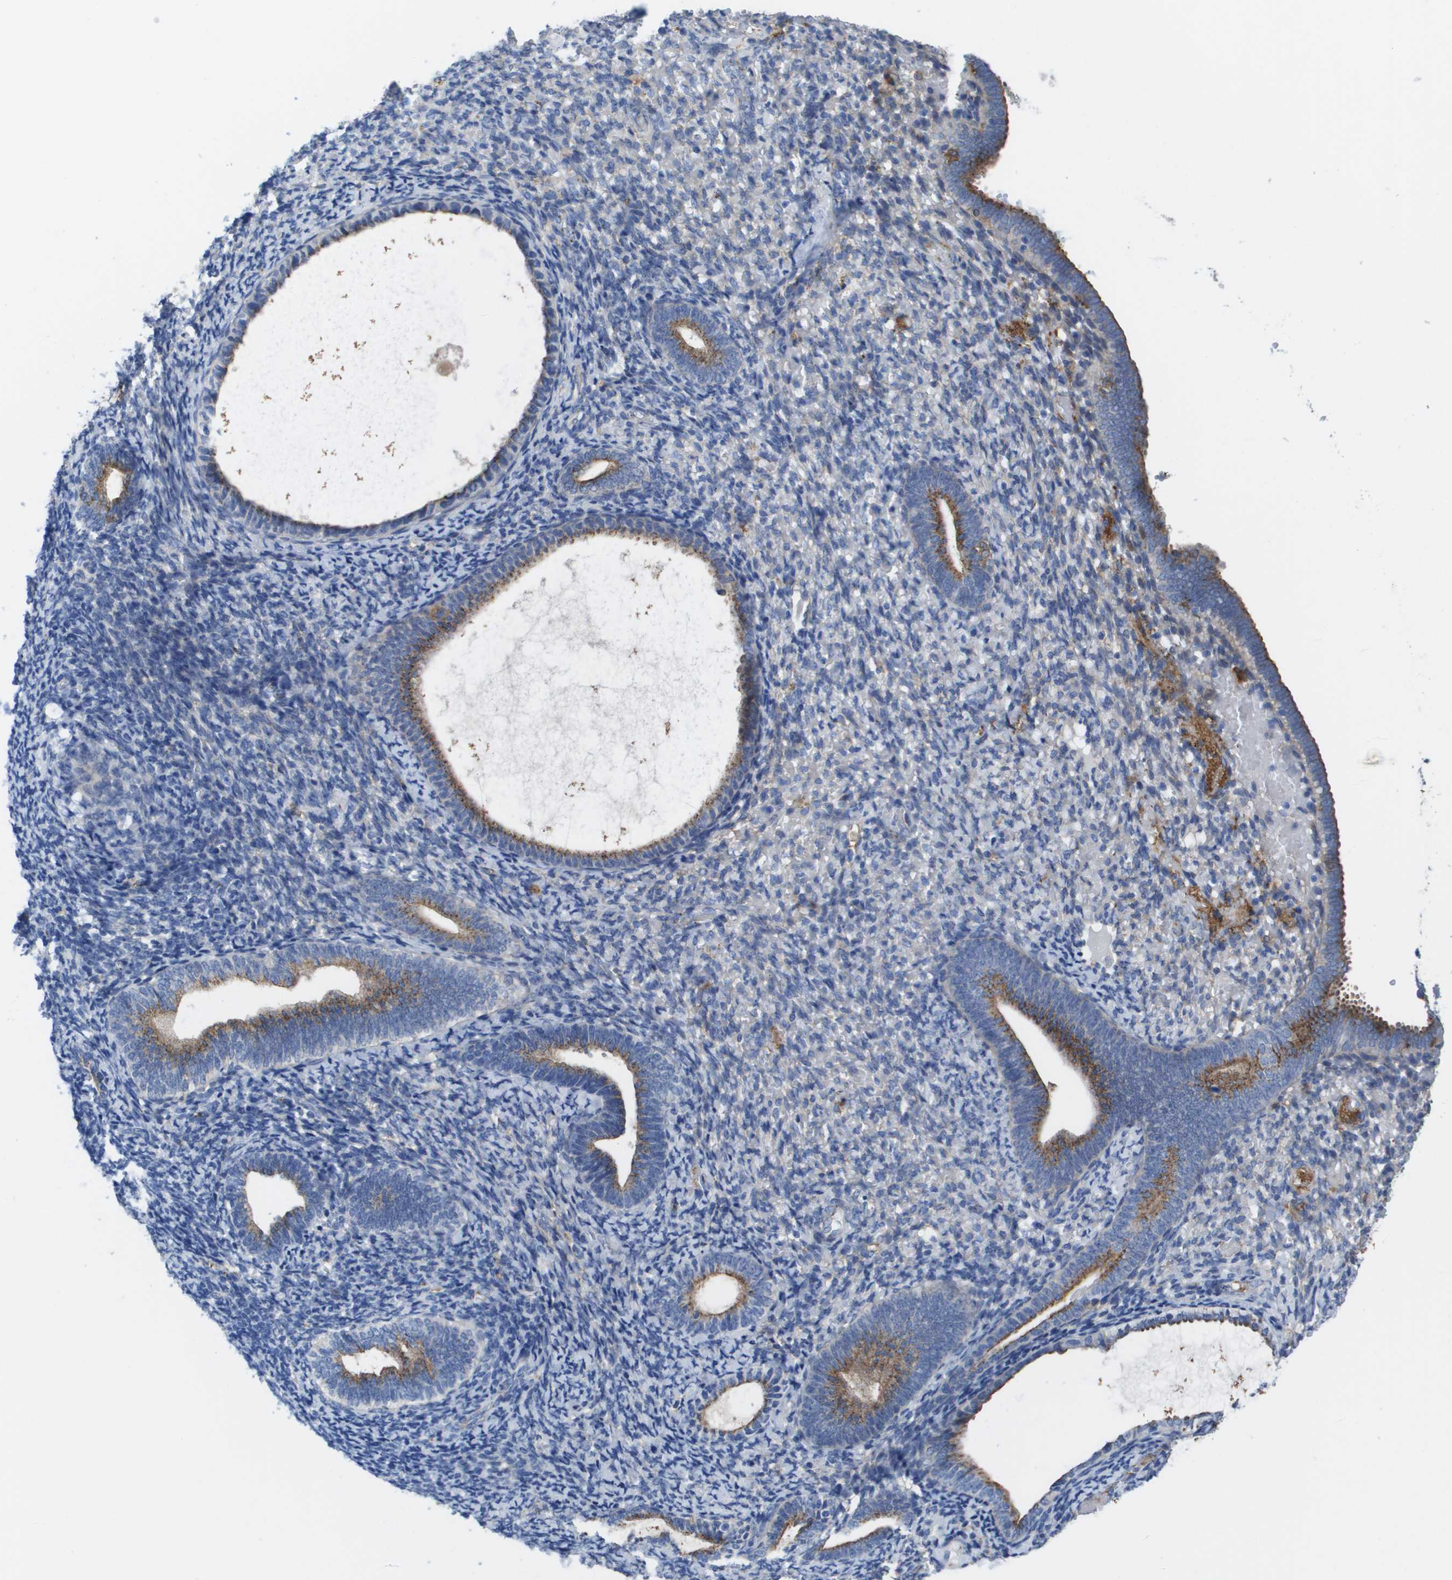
{"staining": {"intensity": "negative", "quantity": "none", "location": "none"}, "tissue": "endometrium", "cell_type": "Cells in endometrial stroma", "image_type": "normal", "snomed": [{"axis": "morphology", "description": "Normal tissue, NOS"}, {"axis": "topography", "description": "Endometrium"}], "caption": "Immunohistochemical staining of normal endometrium reveals no significant positivity in cells in endometrial stroma. (DAB immunohistochemistry (IHC) visualized using brightfield microscopy, high magnification).", "gene": "SLC37A2", "patient": {"sex": "female", "age": 66}}